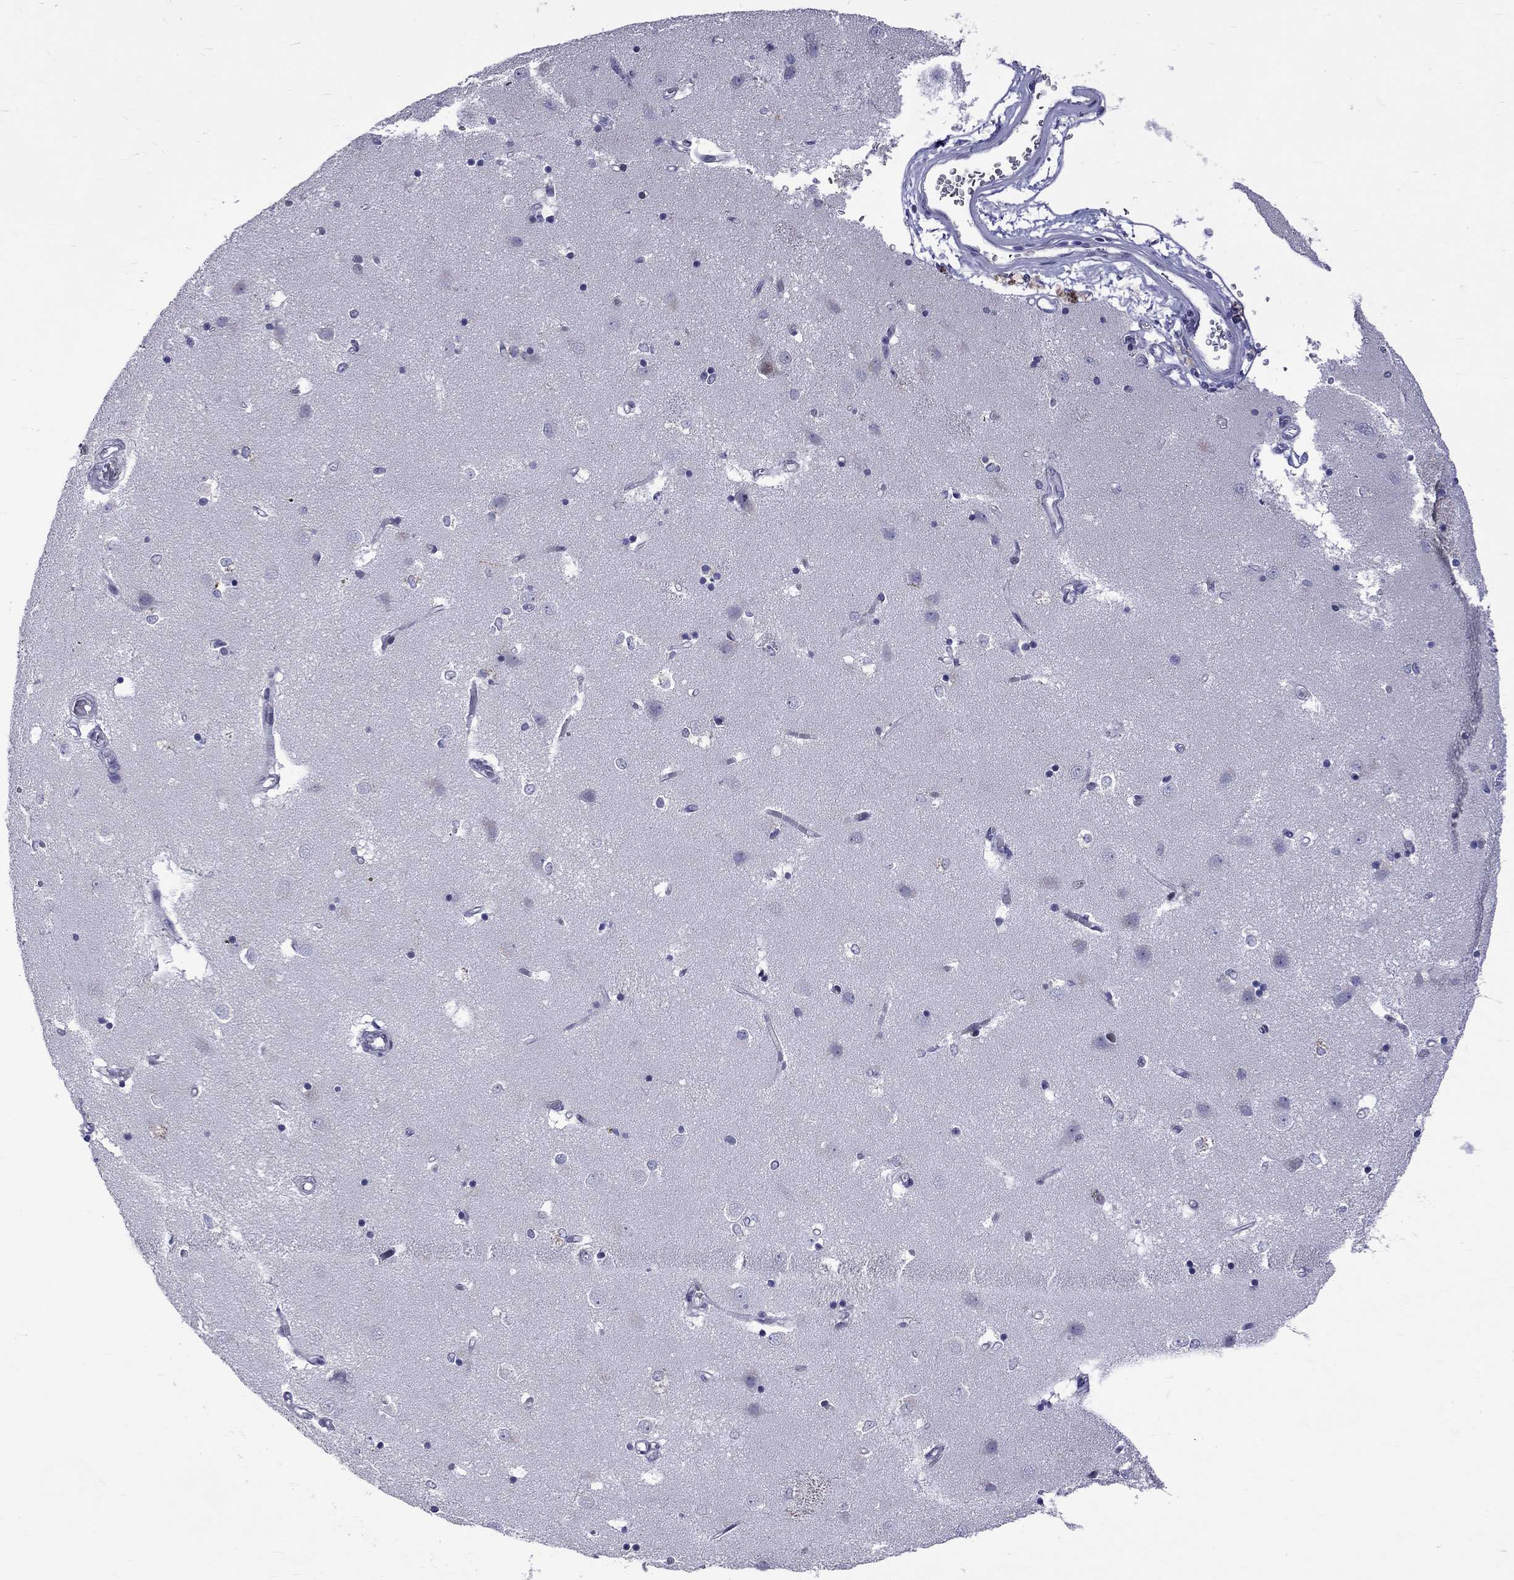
{"staining": {"intensity": "negative", "quantity": "none", "location": "none"}, "tissue": "caudate", "cell_type": "Glial cells", "image_type": "normal", "snomed": [{"axis": "morphology", "description": "Normal tissue, NOS"}, {"axis": "topography", "description": "Lateral ventricle wall"}], "caption": "The immunohistochemistry (IHC) histopathology image has no significant positivity in glial cells of caudate. The staining was performed using DAB to visualize the protein expression in brown, while the nuclei were stained in blue with hematoxylin (Magnification: 20x).", "gene": "RTL9", "patient": {"sex": "male", "age": 54}}